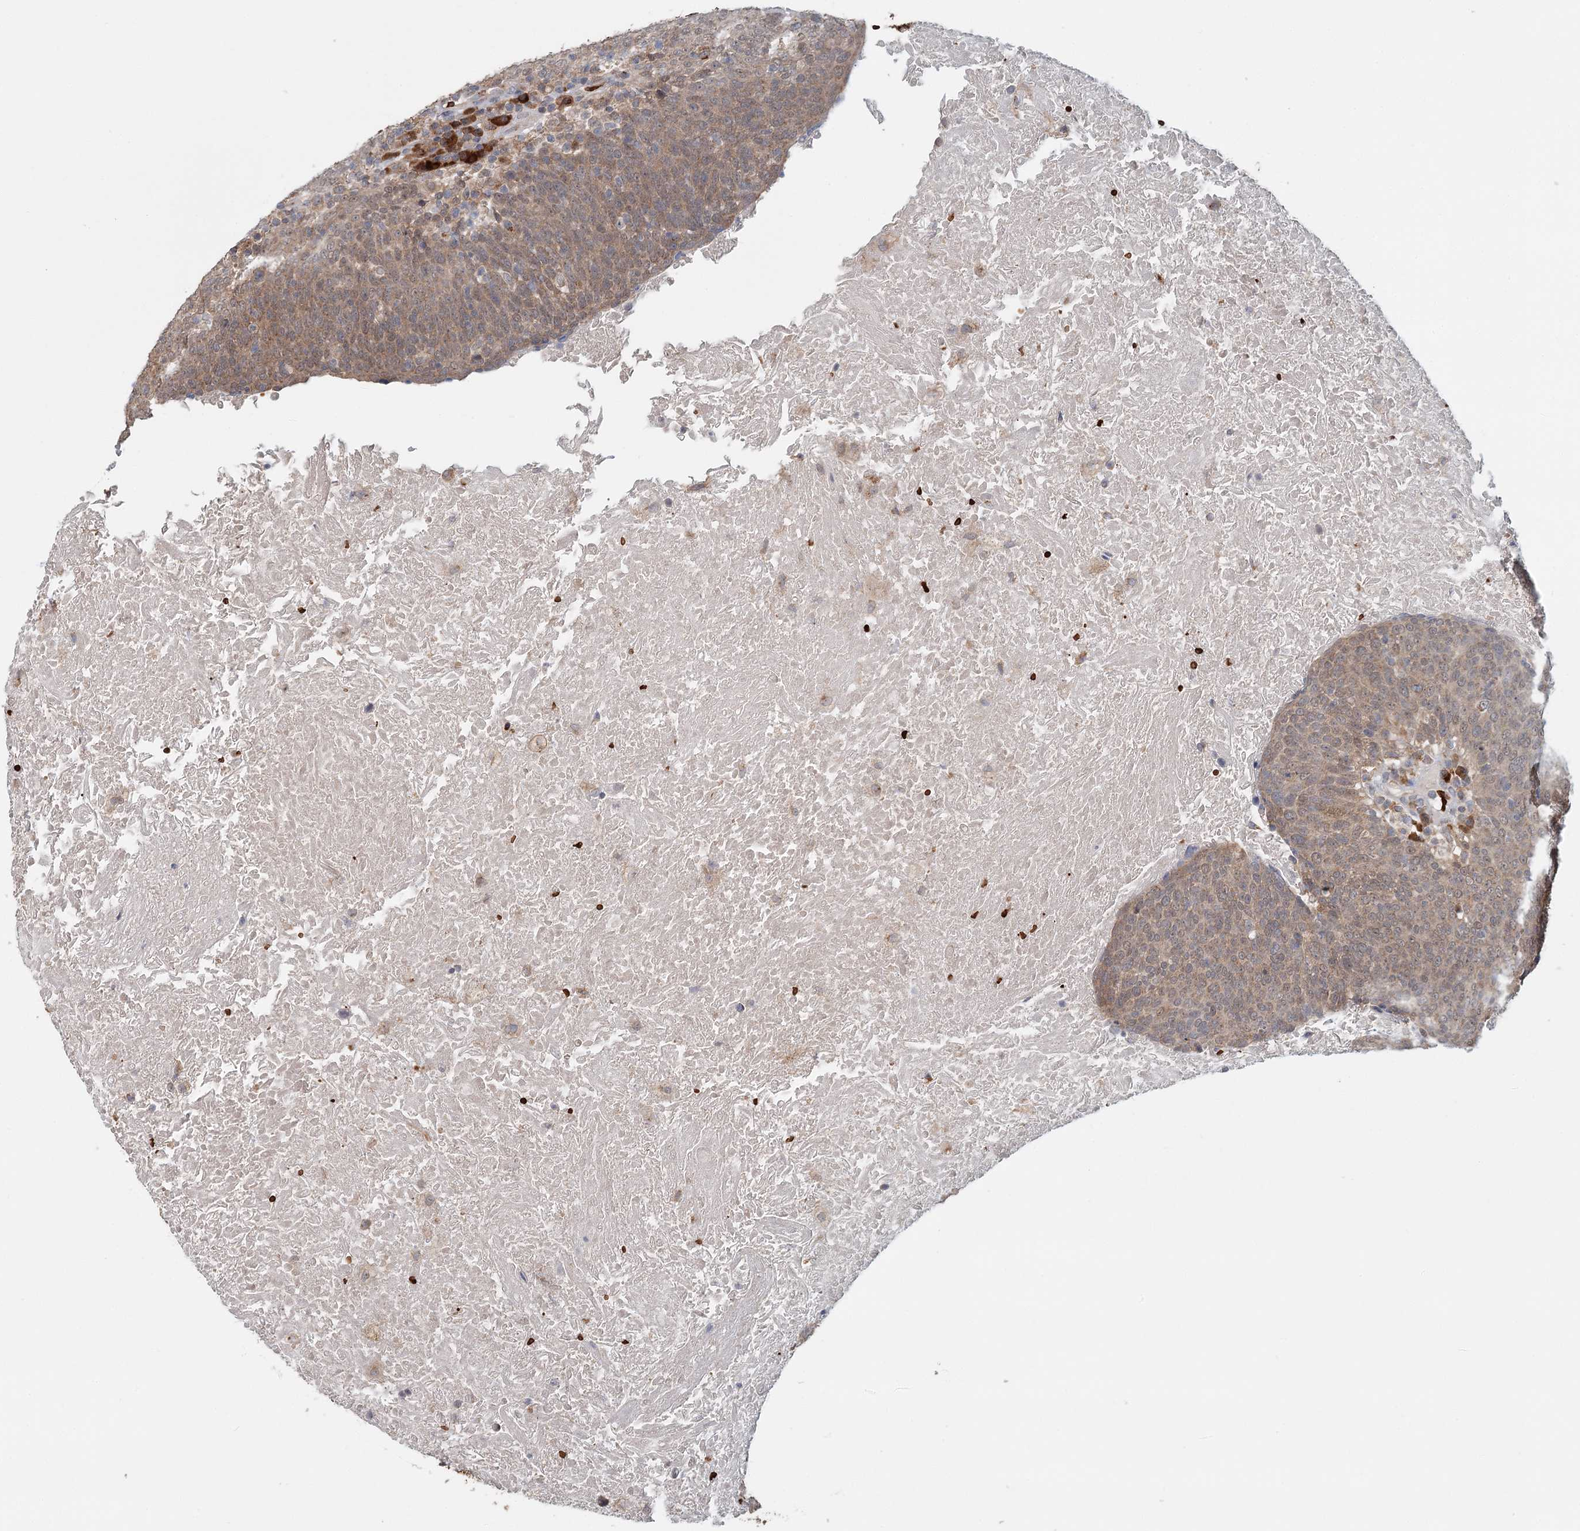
{"staining": {"intensity": "moderate", "quantity": ">75%", "location": "cytoplasmic/membranous"}, "tissue": "head and neck cancer", "cell_type": "Tumor cells", "image_type": "cancer", "snomed": [{"axis": "morphology", "description": "Squamous cell carcinoma, NOS"}, {"axis": "morphology", "description": "Squamous cell carcinoma, metastatic, NOS"}, {"axis": "topography", "description": "Lymph node"}, {"axis": "topography", "description": "Head-Neck"}], "caption": "Immunohistochemistry of head and neck squamous cell carcinoma shows medium levels of moderate cytoplasmic/membranous positivity in approximately >75% of tumor cells.", "gene": "ADK", "patient": {"sex": "male", "age": 62}}